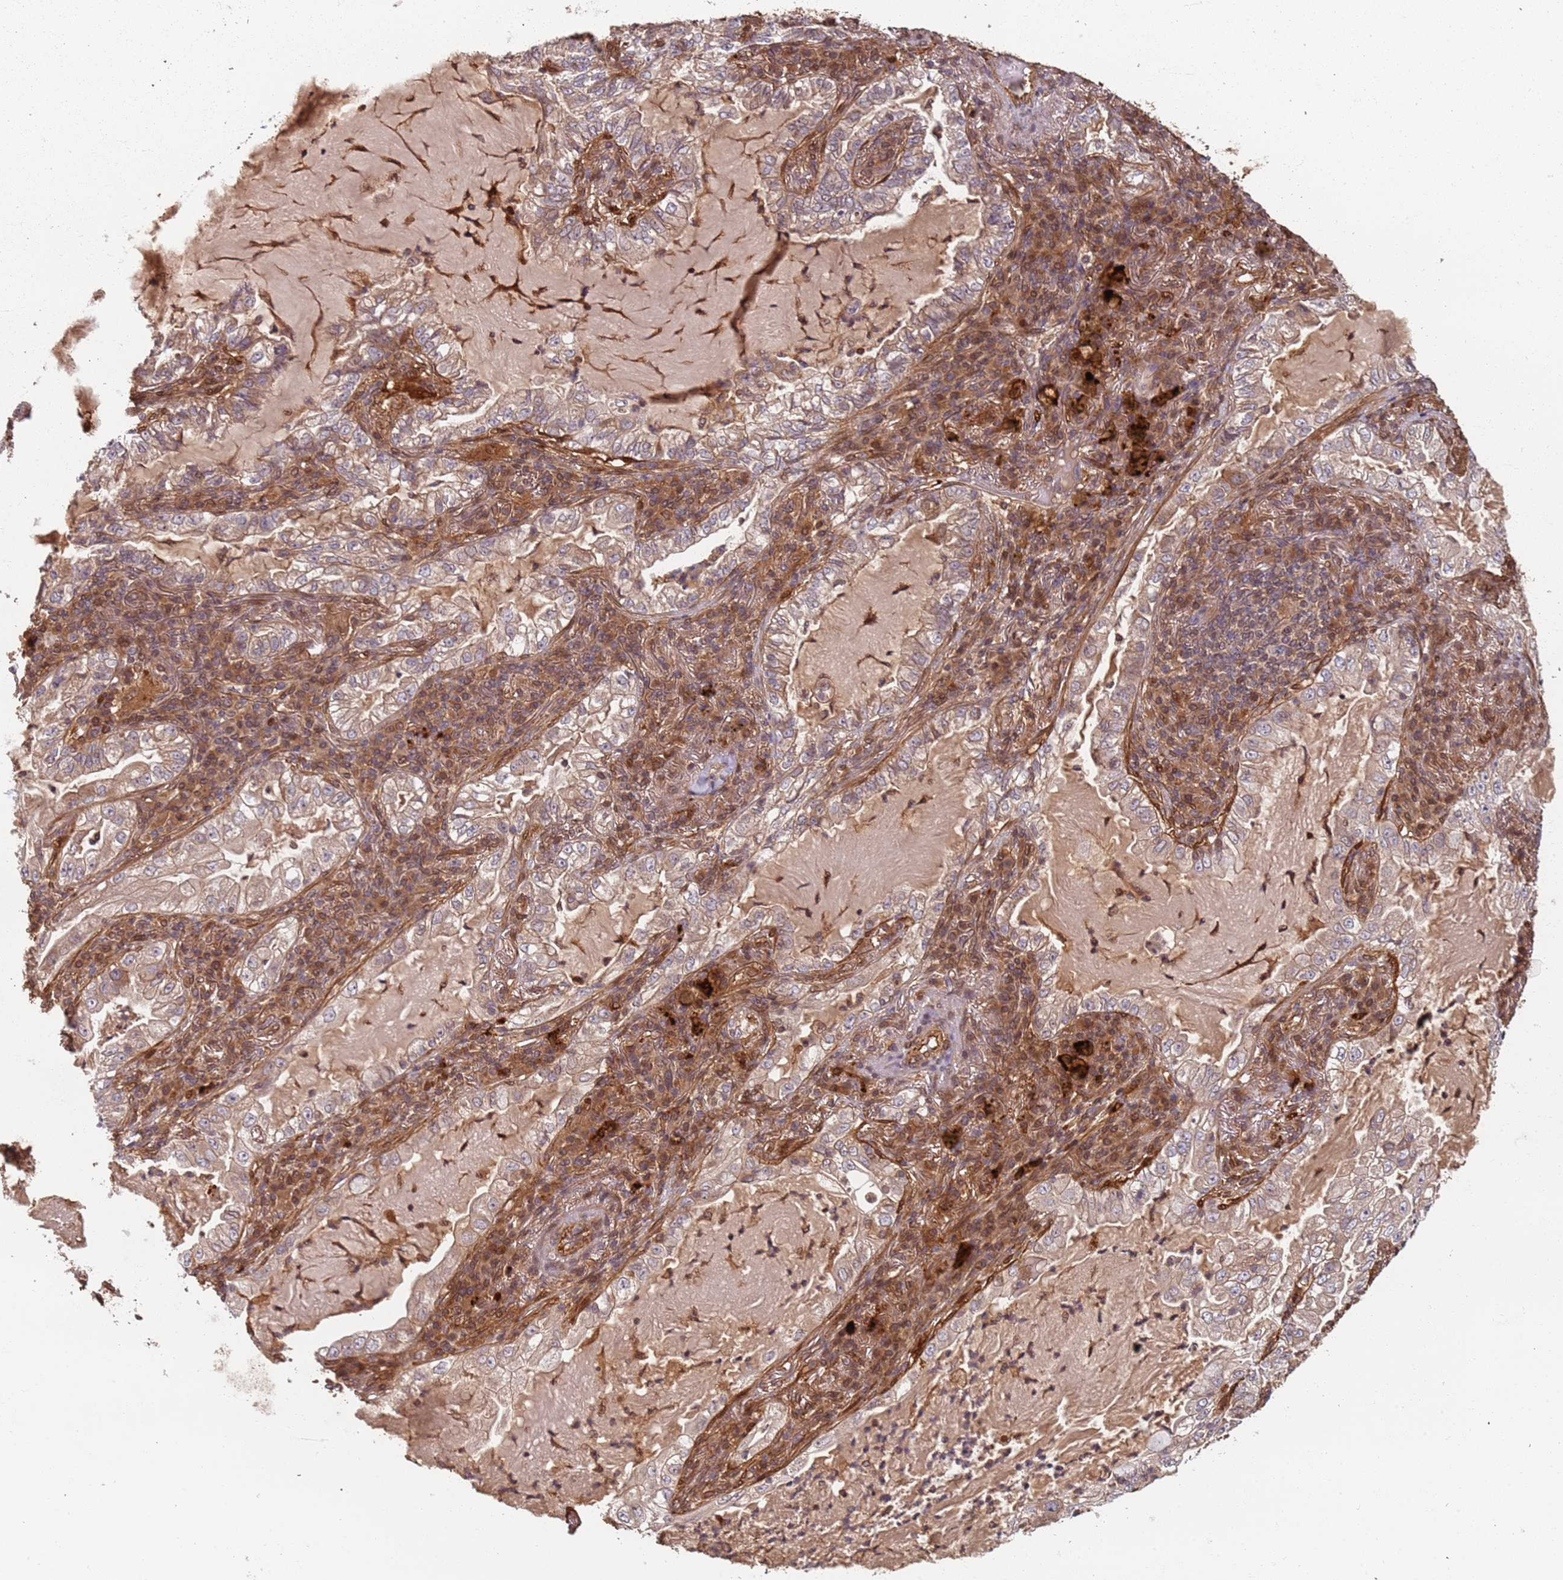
{"staining": {"intensity": "weak", "quantity": "<25%", "location": "cytoplasmic/membranous"}, "tissue": "lung cancer", "cell_type": "Tumor cells", "image_type": "cancer", "snomed": [{"axis": "morphology", "description": "Adenocarcinoma, NOS"}, {"axis": "topography", "description": "Lung"}], "caption": "A histopathology image of human adenocarcinoma (lung) is negative for staining in tumor cells.", "gene": "SDCCAG8", "patient": {"sex": "female", "age": 73}}